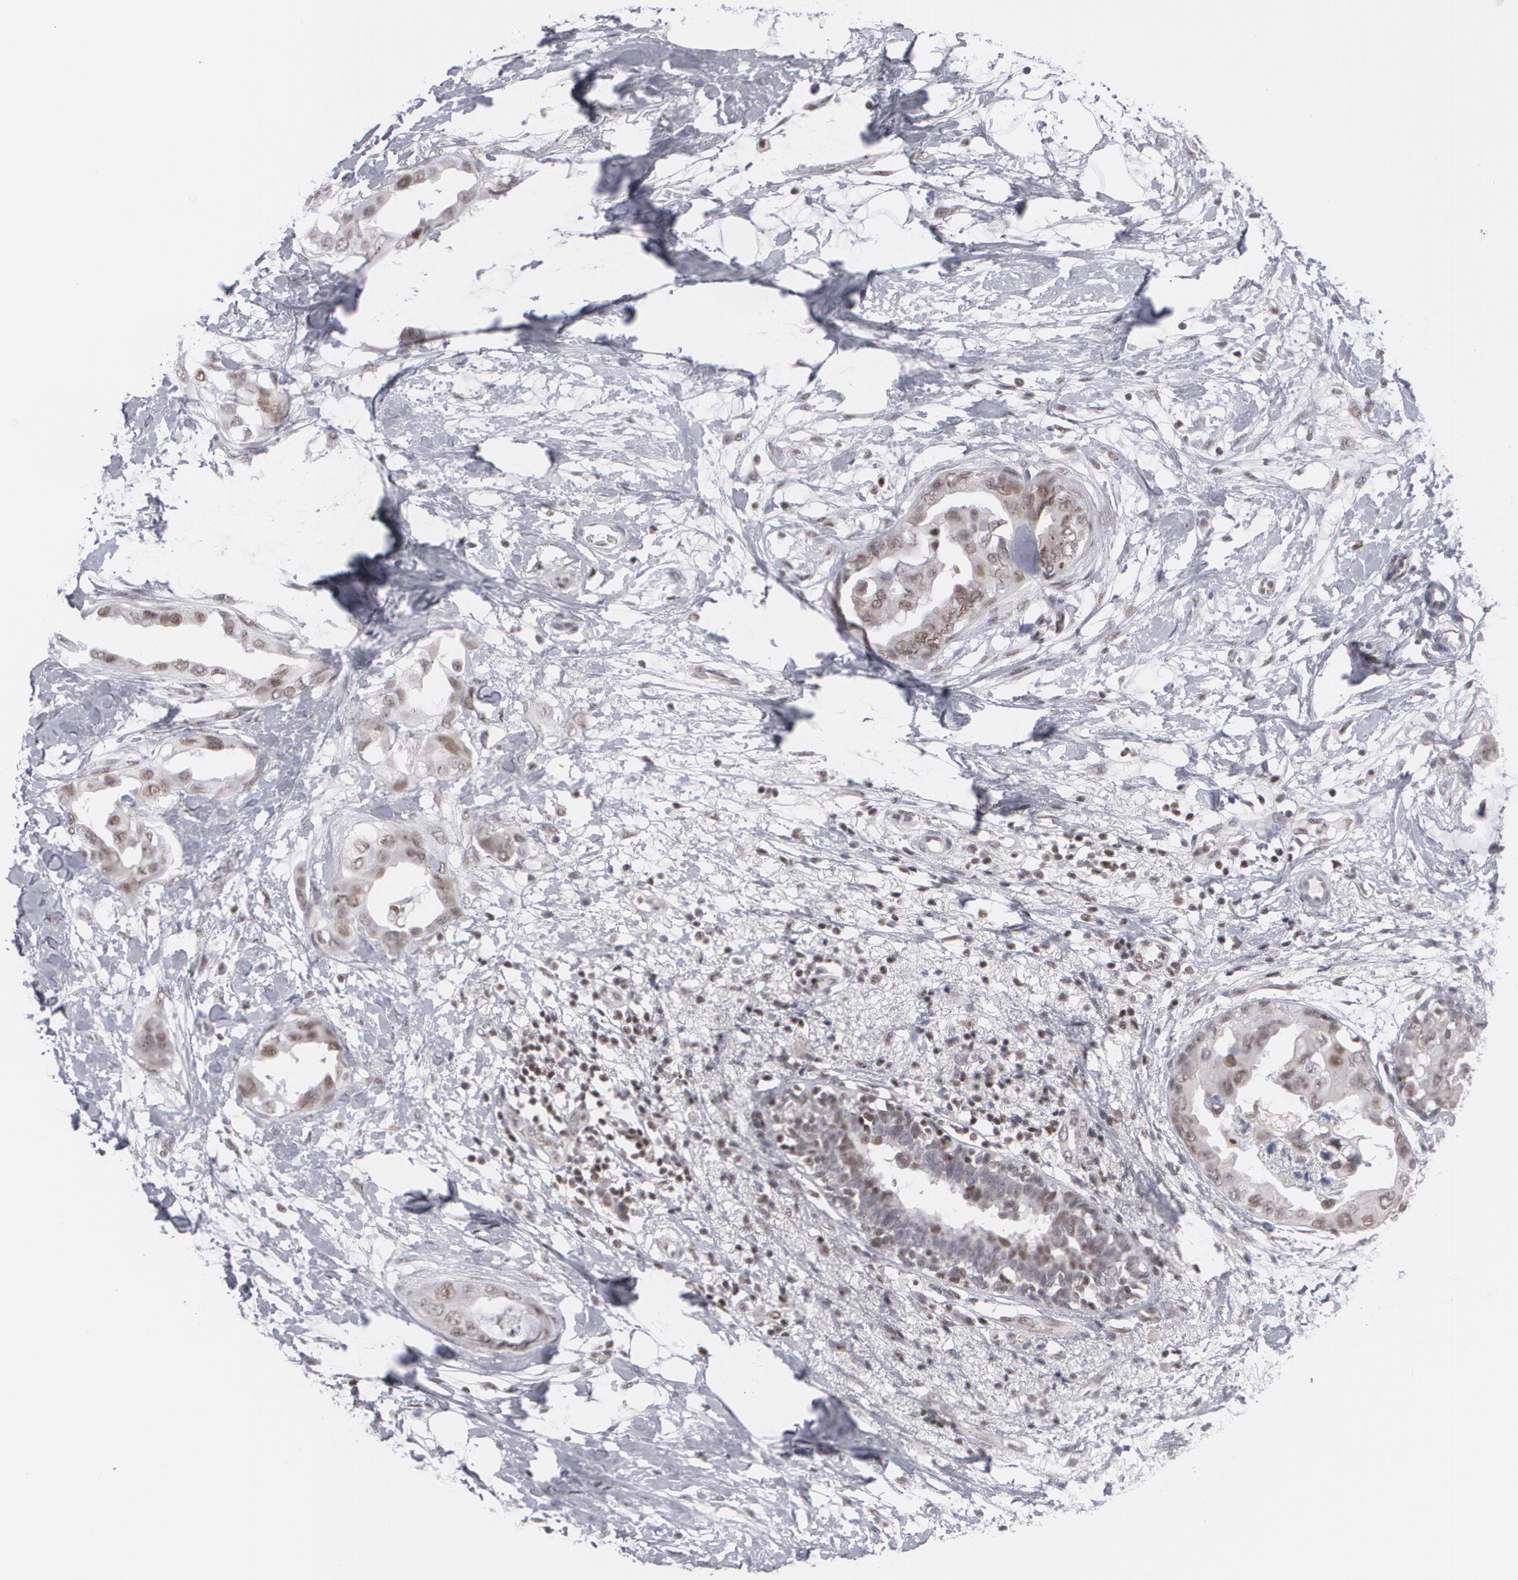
{"staining": {"intensity": "weak", "quantity": "25%-75%", "location": "nuclear"}, "tissue": "breast cancer", "cell_type": "Tumor cells", "image_type": "cancer", "snomed": [{"axis": "morphology", "description": "Duct carcinoma"}, {"axis": "topography", "description": "Breast"}], "caption": "Breast infiltrating ductal carcinoma stained for a protein reveals weak nuclear positivity in tumor cells. The staining was performed using DAB (3,3'-diaminobenzidine), with brown indicating positive protein expression. Nuclei are stained blue with hematoxylin.", "gene": "MCL1", "patient": {"sex": "female", "age": 40}}